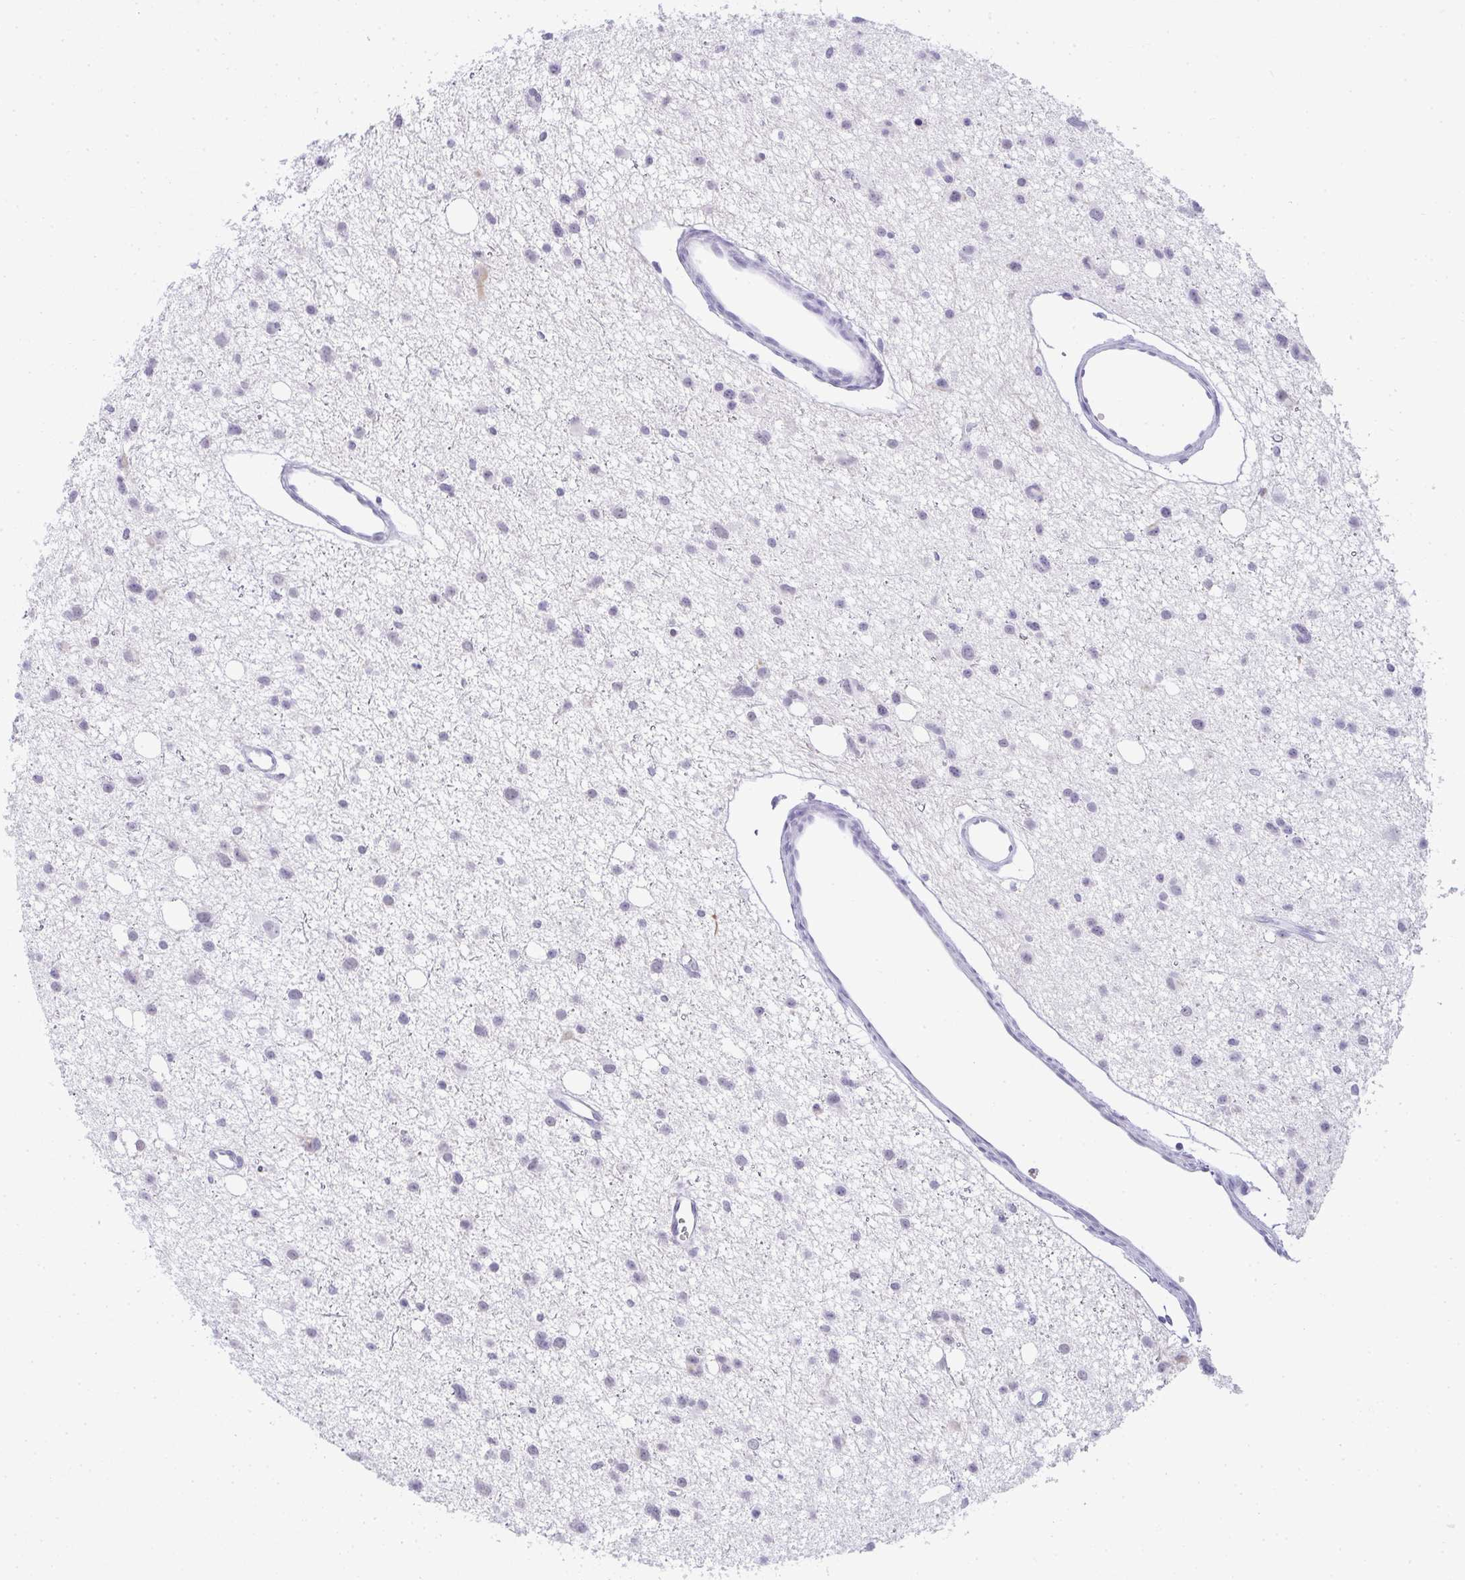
{"staining": {"intensity": "weak", "quantity": "<25%", "location": "nuclear"}, "tissue": "glioma", "cell_type": "Tumor cells", "image_type": "cancer", "snomed": [{"axis": "morphology", "description": "Glioma, malignant, High grade"}, {"axis": "topography", "description": "Brain"}], "caption": "High-grade glioma (malignant) was stained to show a protein in brown. There is no significant positivity in tumor cells.", "gene": "PLA2G1B", "patient": {"sex": "male", "age": 23}}